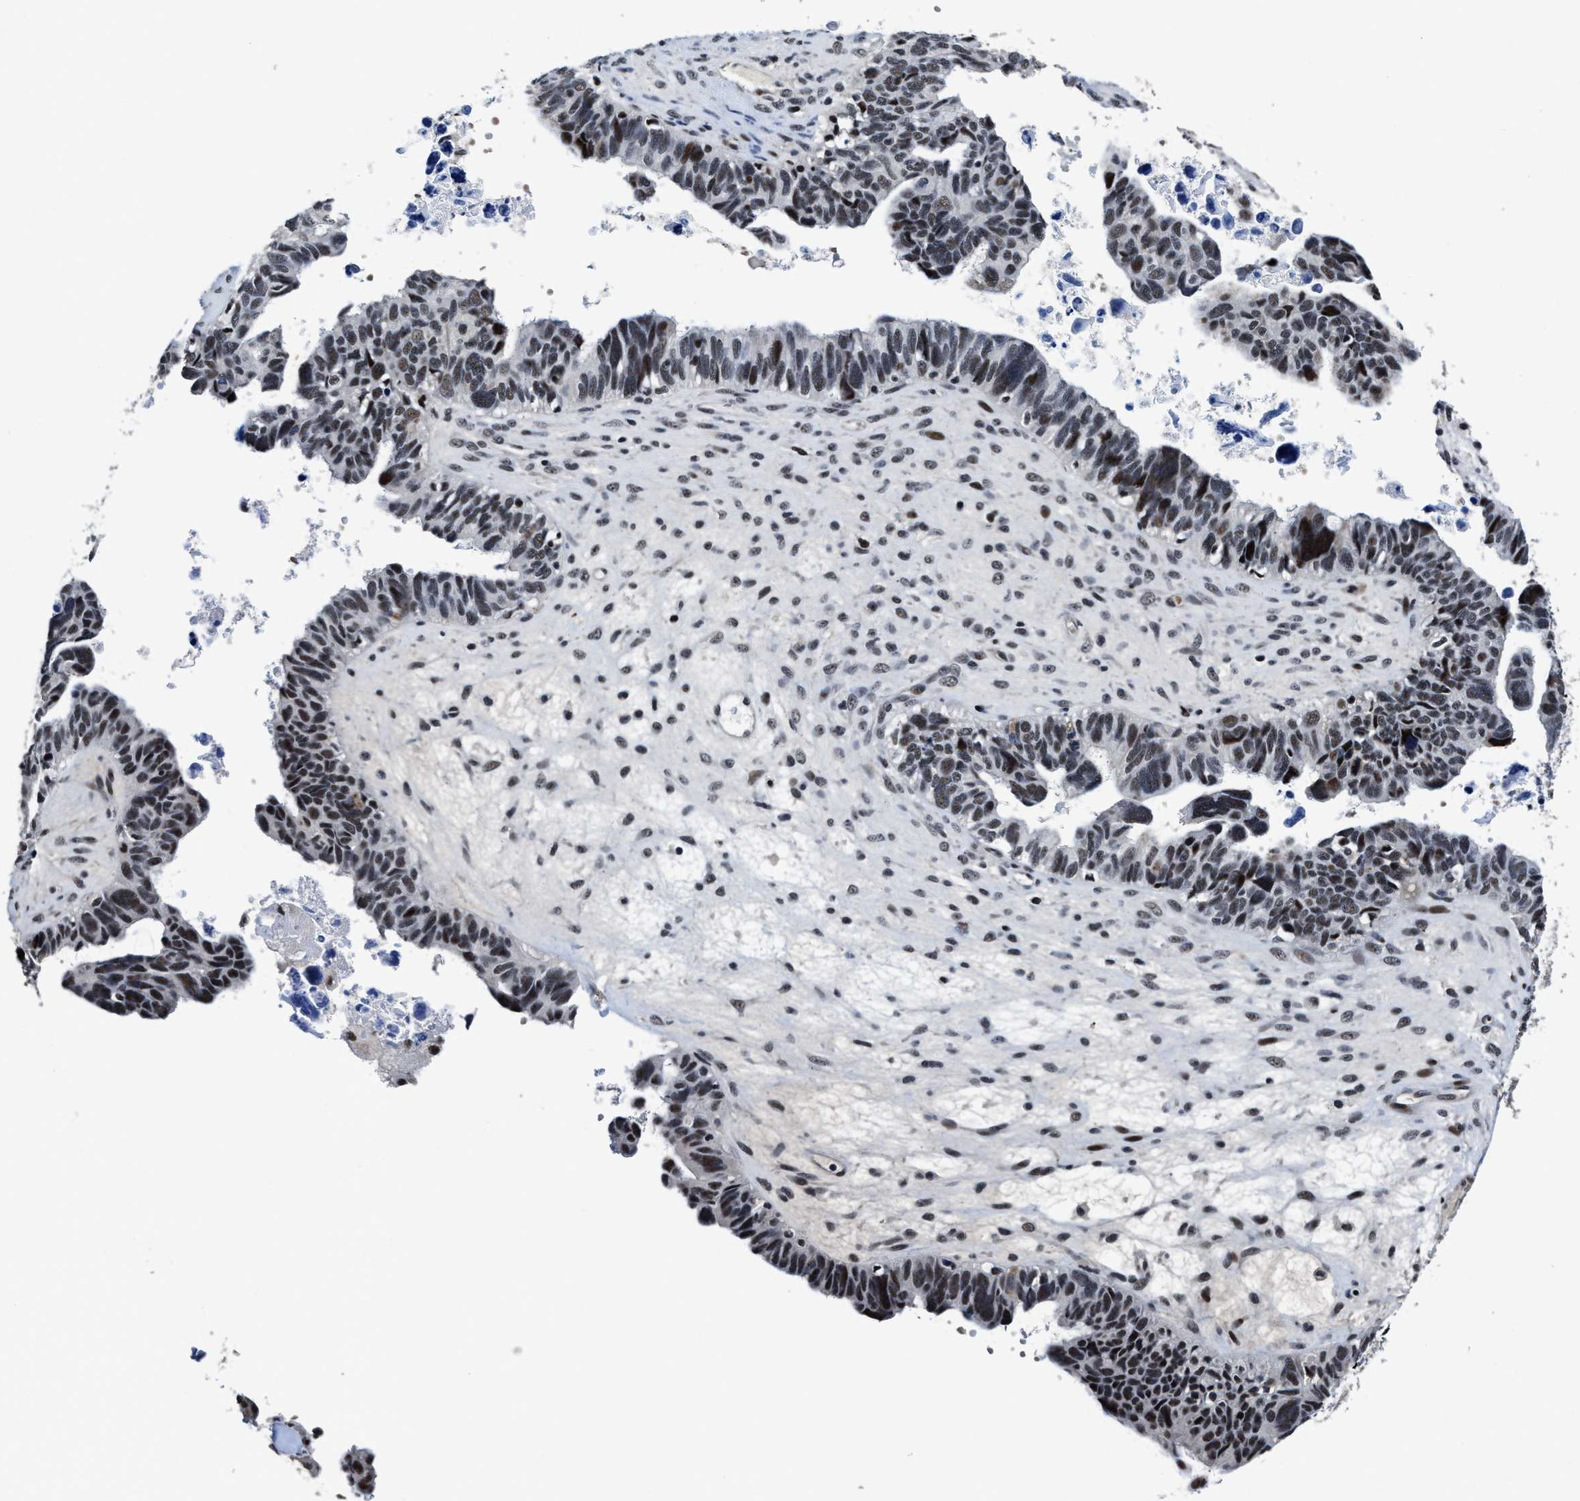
{"staining": {"intensity": "weak", "quantity": ">75%", "location": "nuclear"}, "tissue": "ovarian cancer", "cell_type": "Tumor cells", "image_type": "cancer", "snomed": [{"axis": "morphology", "description": "Cystadenocarcinoma, serous, NOS"}, {"axis": "topography", "description": "Ovary"}], "caption": "Immunohistochemical staining of human ovarian cancer displays low levels of weak nuclear positivity in approximately >75% of tumor cells.", "gene": "ZNF233", "patient": {"sex": "female", "age": 79}}